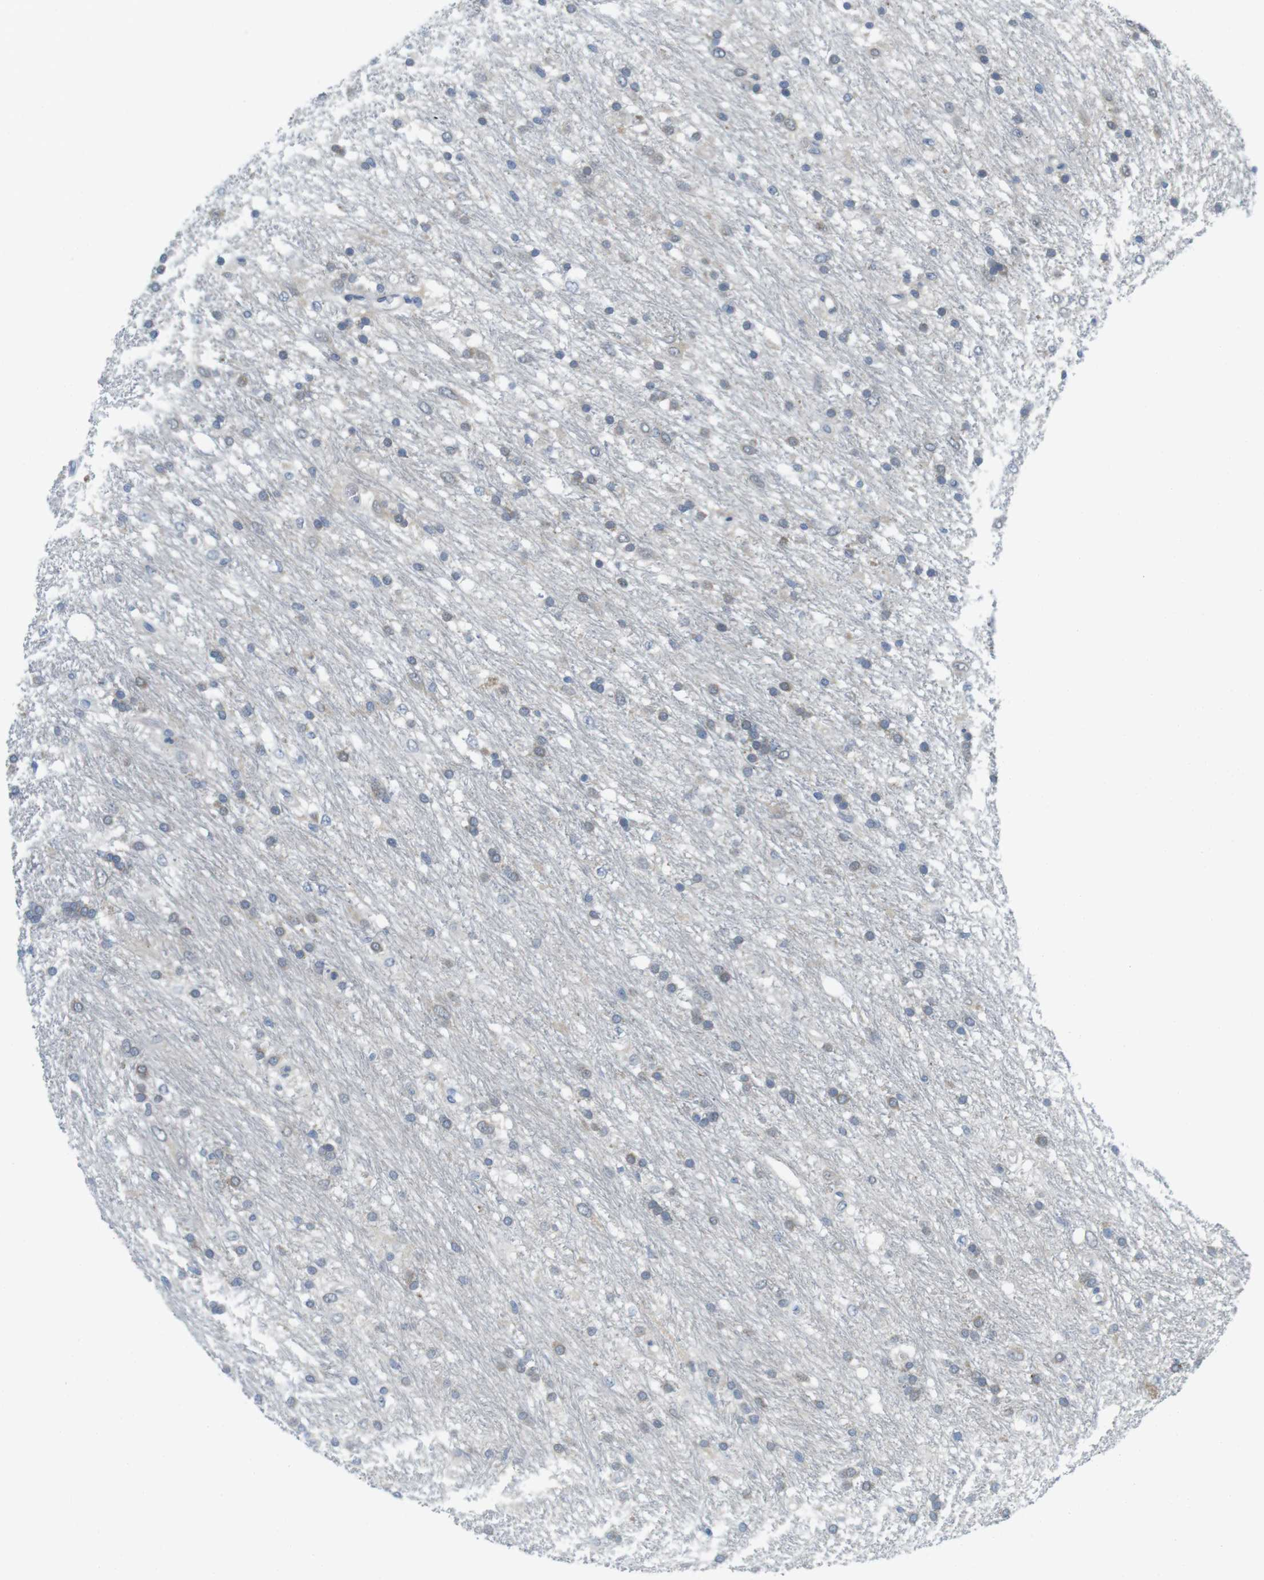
{"staining": {"intensity": "weak", "quantity": "25%-75%", "location": "cytoplasmic/membranous"}, "tissue": "glioma", "cell_type": "Tumor cells", "image_type": "cancer", "snomed": [{"axis": "morphology", "description": "Glioma, malignant, Low grade"}, {"axis": "topography", "description": "Brain"}], "caption": "An immunohistochemistry photomicrograph of neoplastic tissue is shown. Protein staining in brown highlights weak cytoplasmic/membranous positivity in malignant glioma (low-grade) within tumor cells. The staining was performed using DAB (3,3'-diaminobenzidine) to visualize the protein expression in brown, while the nuclei were stained in blue with hematoxylin (Magnification: 20x).", "gene": "CASP2", "patient": {"sex": "male", "age": 77}}